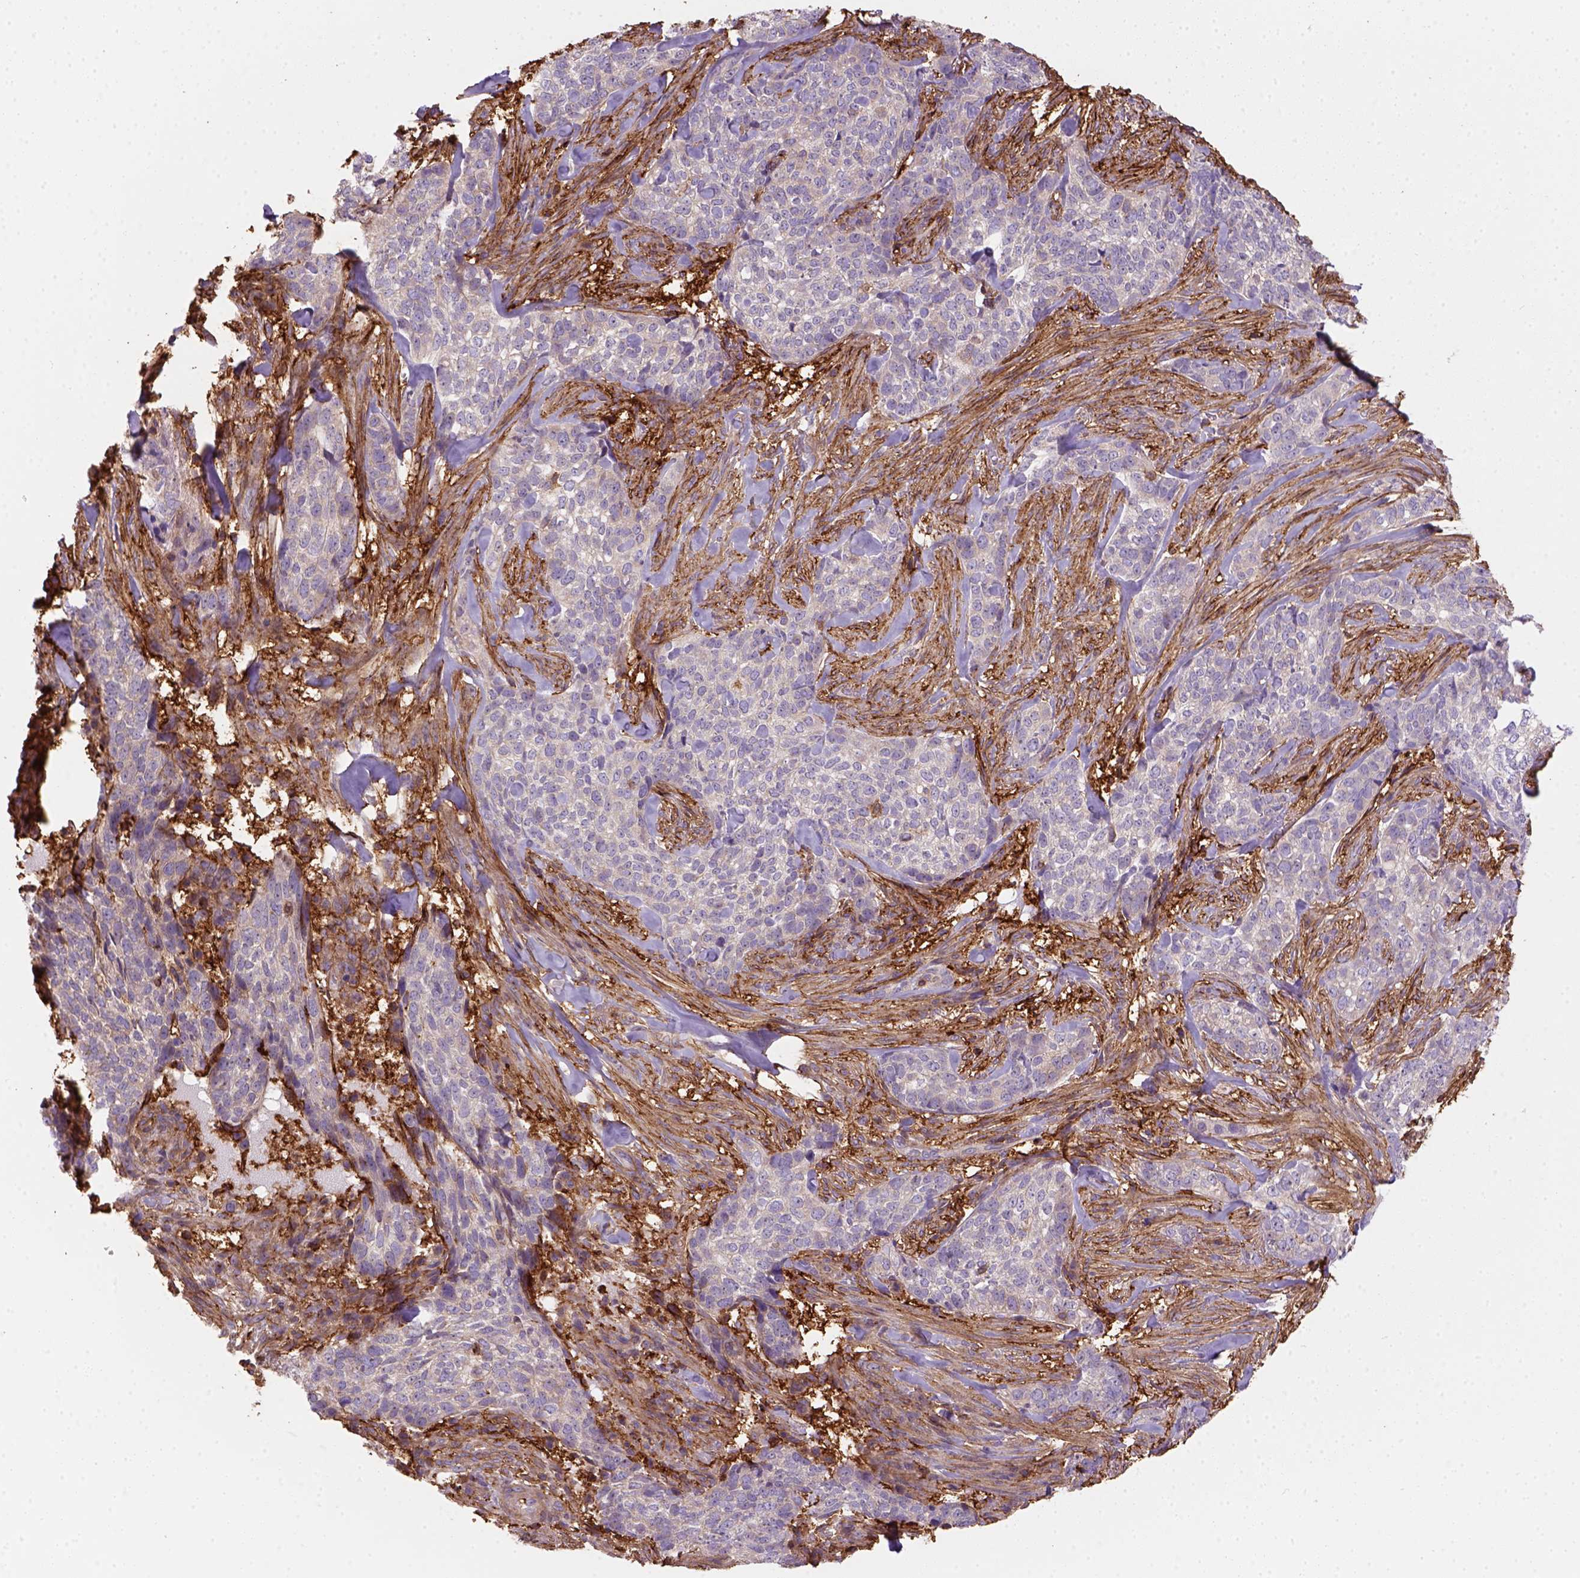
{"staining": {"intensity": "weak", "quantity": "<25%", "location": "cytoplasmic/membranous"}, "tissue": "skin cancer", "cell_type": "Tumor cells", "image_type": "cancer", "snomed": [{"axis": "morphology", "description": "Basal cell carcinoma"}, {"axis": "topography", "description": "Skin"}], "caption": "This is an IHC image of human basal cell carcinoma (skin). There is no expression in tumor cells.", "gene": "GPRC5D", "patient": {"sex": "female", "age": 69}}